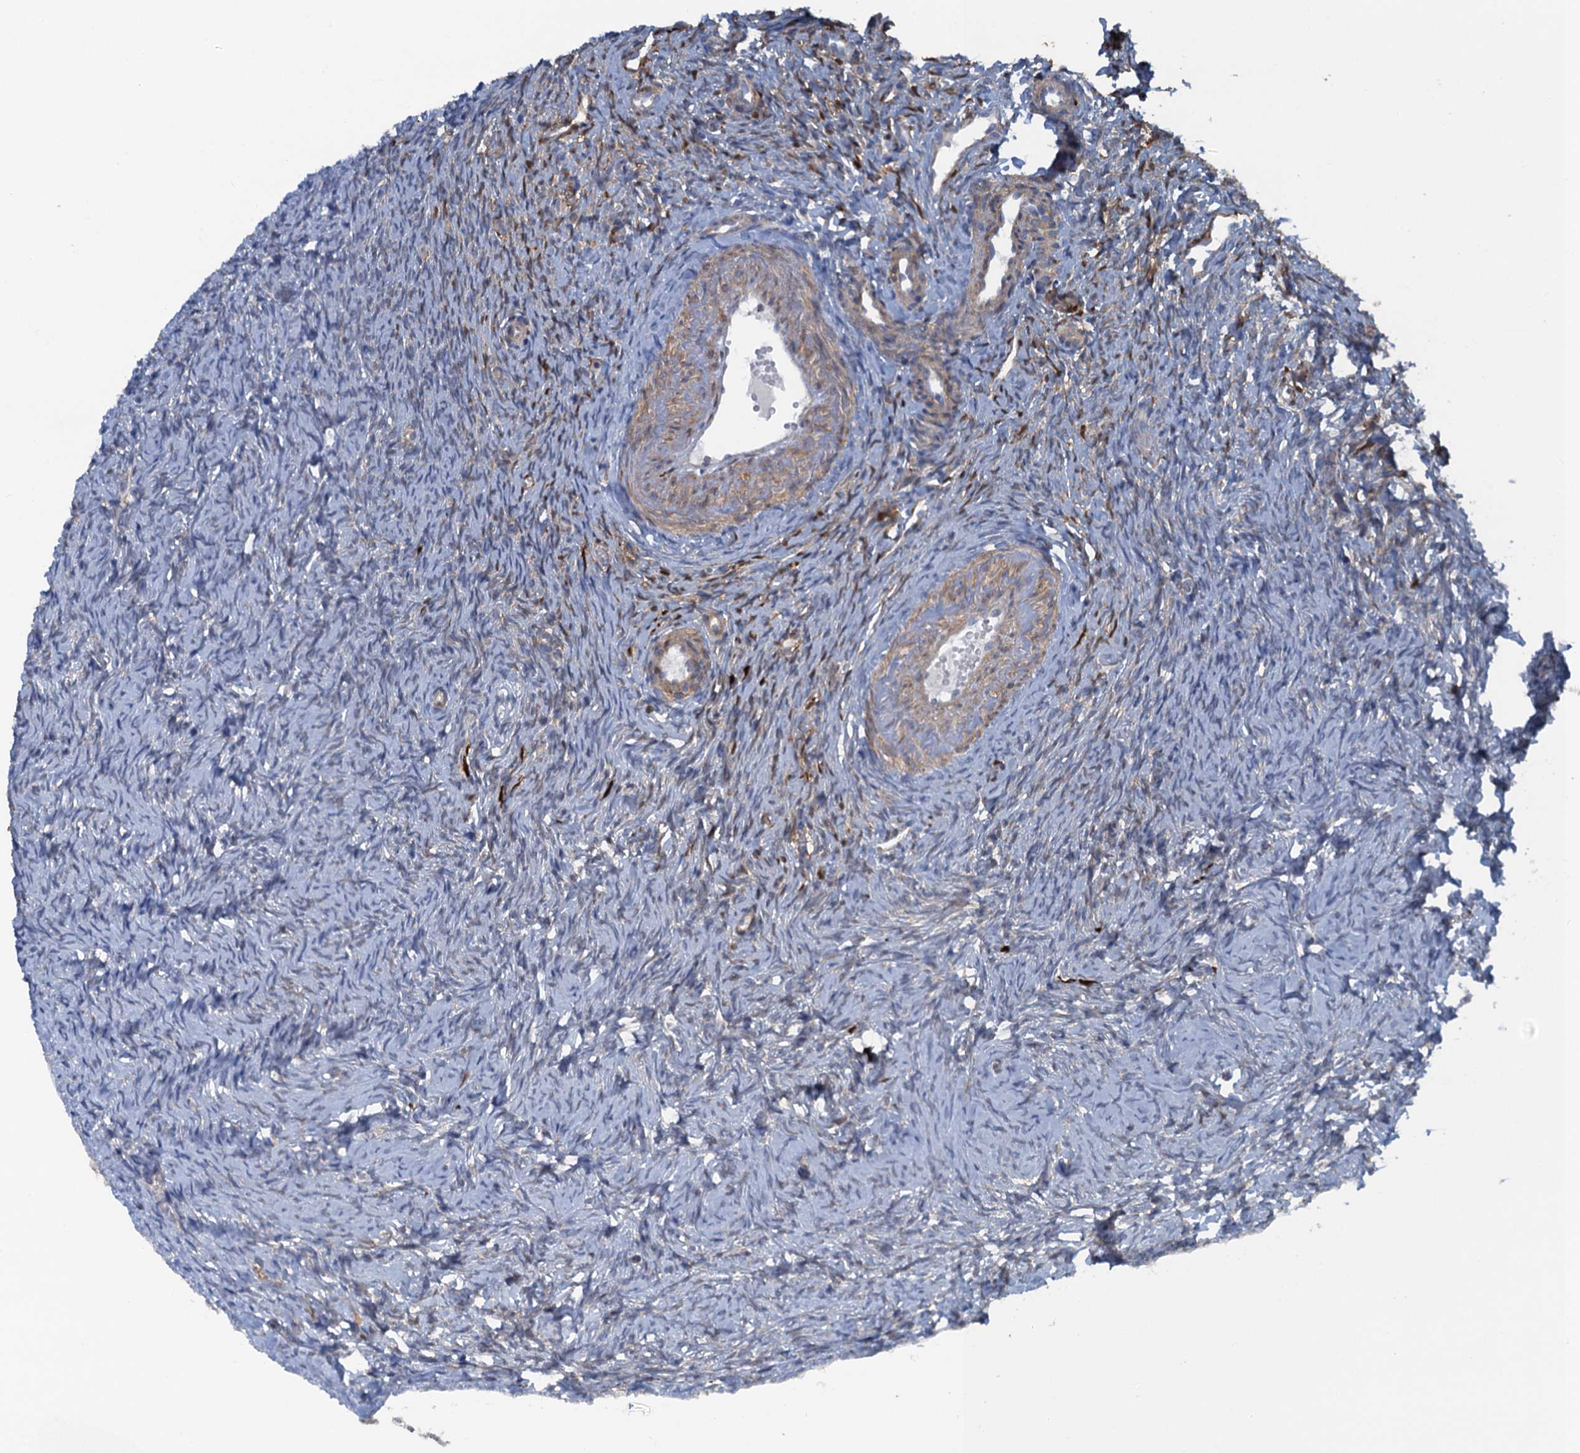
{"staining": {"intensity": "negative", "quantity": "none", "location": "none"}, "tissue": "ovary", "cell_type": "Ovarian stroma cells", "image_type": "normal", "snomed": [{"axis": "morphology", "description": "Normal tissue, NOS"}, {"axis": "topography", "description": "Ovary"}], "caption": "Ovarian stroma cells show no significant staining in benign ovary. The staining was performed using DAB (3,3'-diaminobenzidine) to visualize the protein expression in brown, while the nuclei were stained in blue with hematoxylin (Magnification: 20x).", "gene": "POGLUT3", "patient": {"sex": "female", "age": 51}}